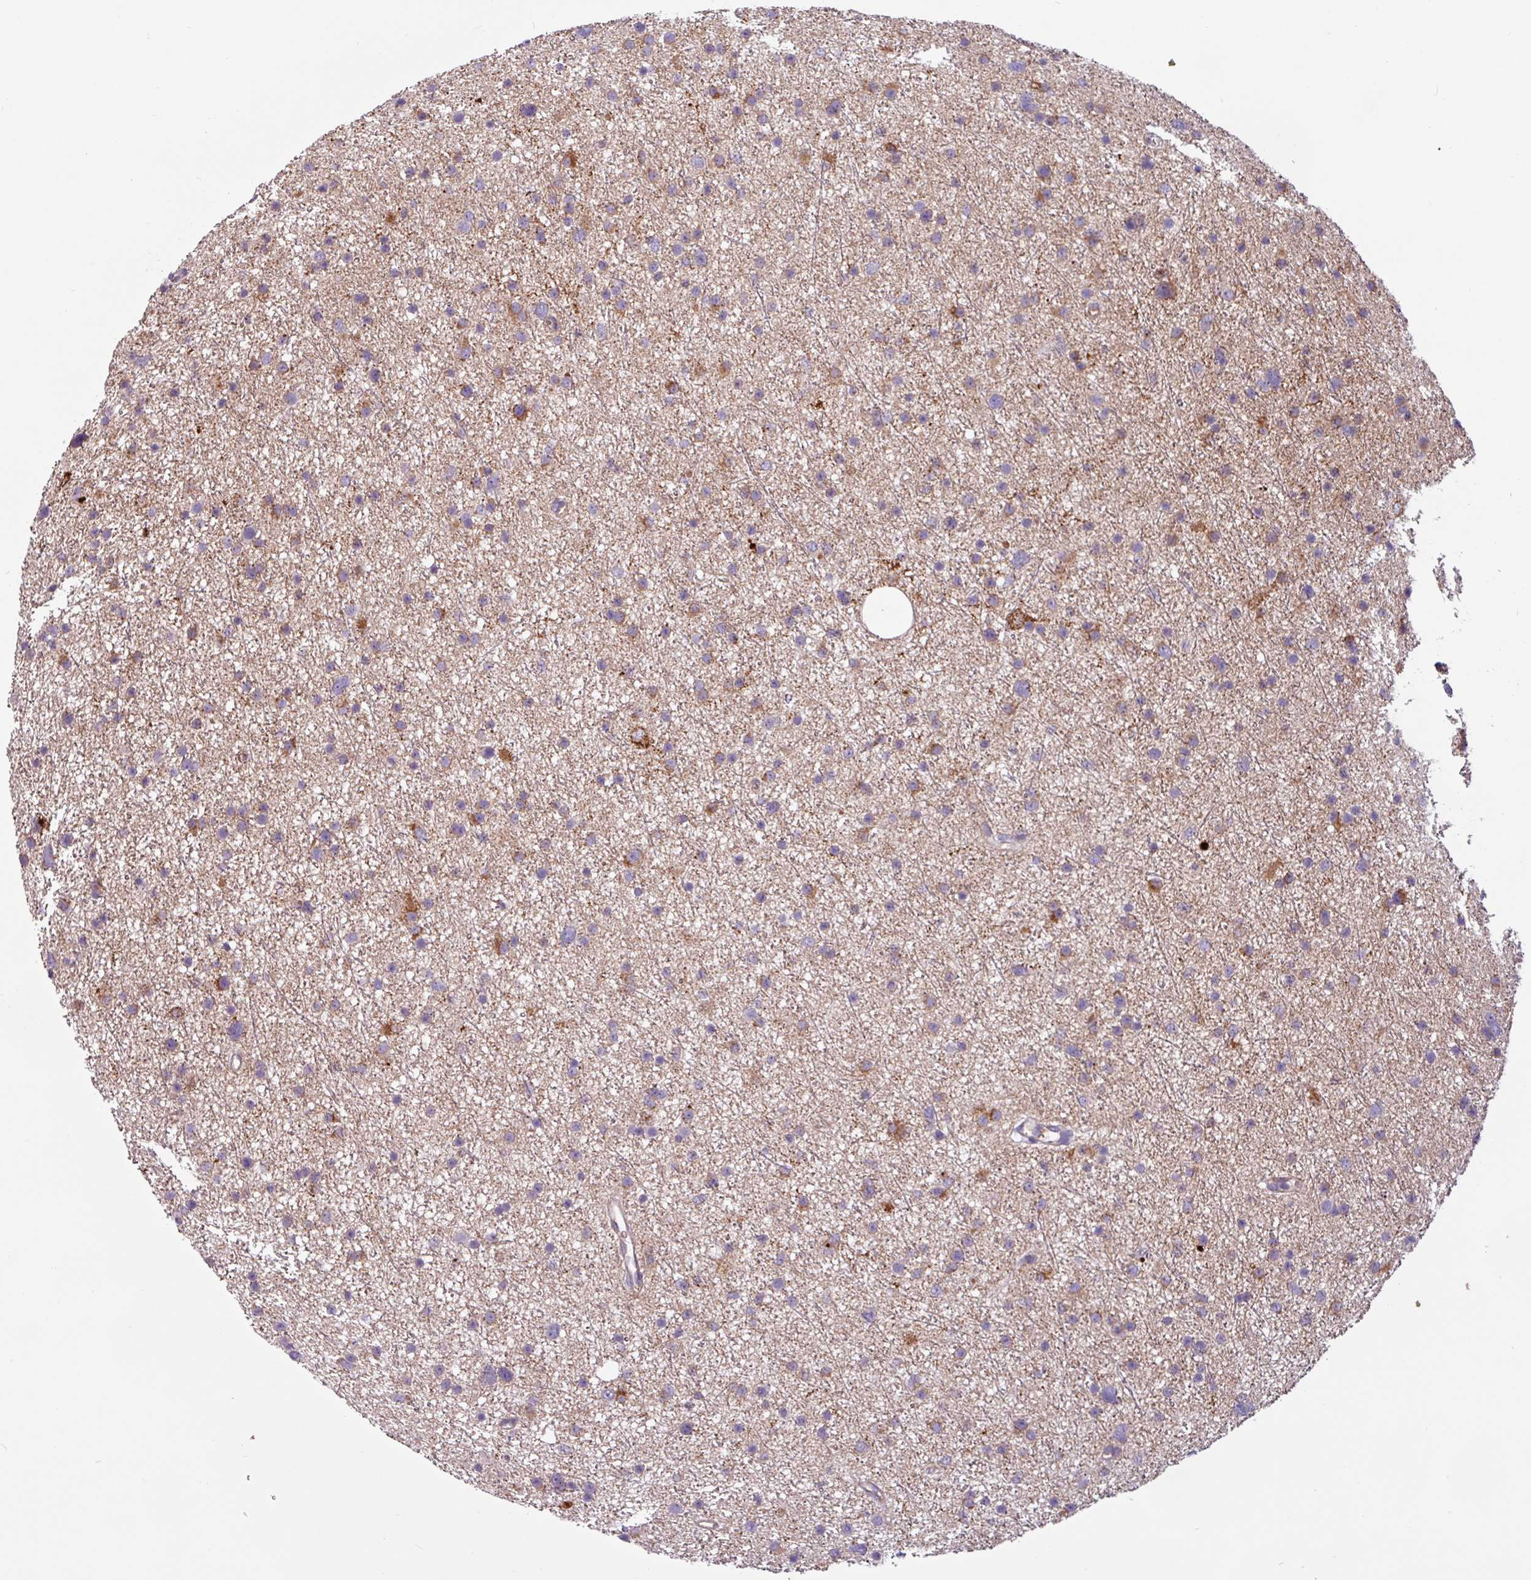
{"staining": {"intensity": "moderate", "quantity": "<25%", "location": "cytoplasmic/membranous"}, "tissue": "glioma", "cell_type": "Tumor cells", "image_type": "cancer", "snomed": [{"axis": "morphology", "description": "Glioma, malignant, Low grade"}, {"axis": "topography", "description": "Cerebral cortex"}], "caption": "Immunohistochemical staining of human glioma reveals low levels of moderate cytoplasmic/membranous staining in about <25% of tumor cells. The staining is performed using DAB brown chromogen to label protein expression. The nuclei are counter-stained blue using hematoxylin.", "gene": "CAMK1", "patient": {"sex": "female", "age": 39}}